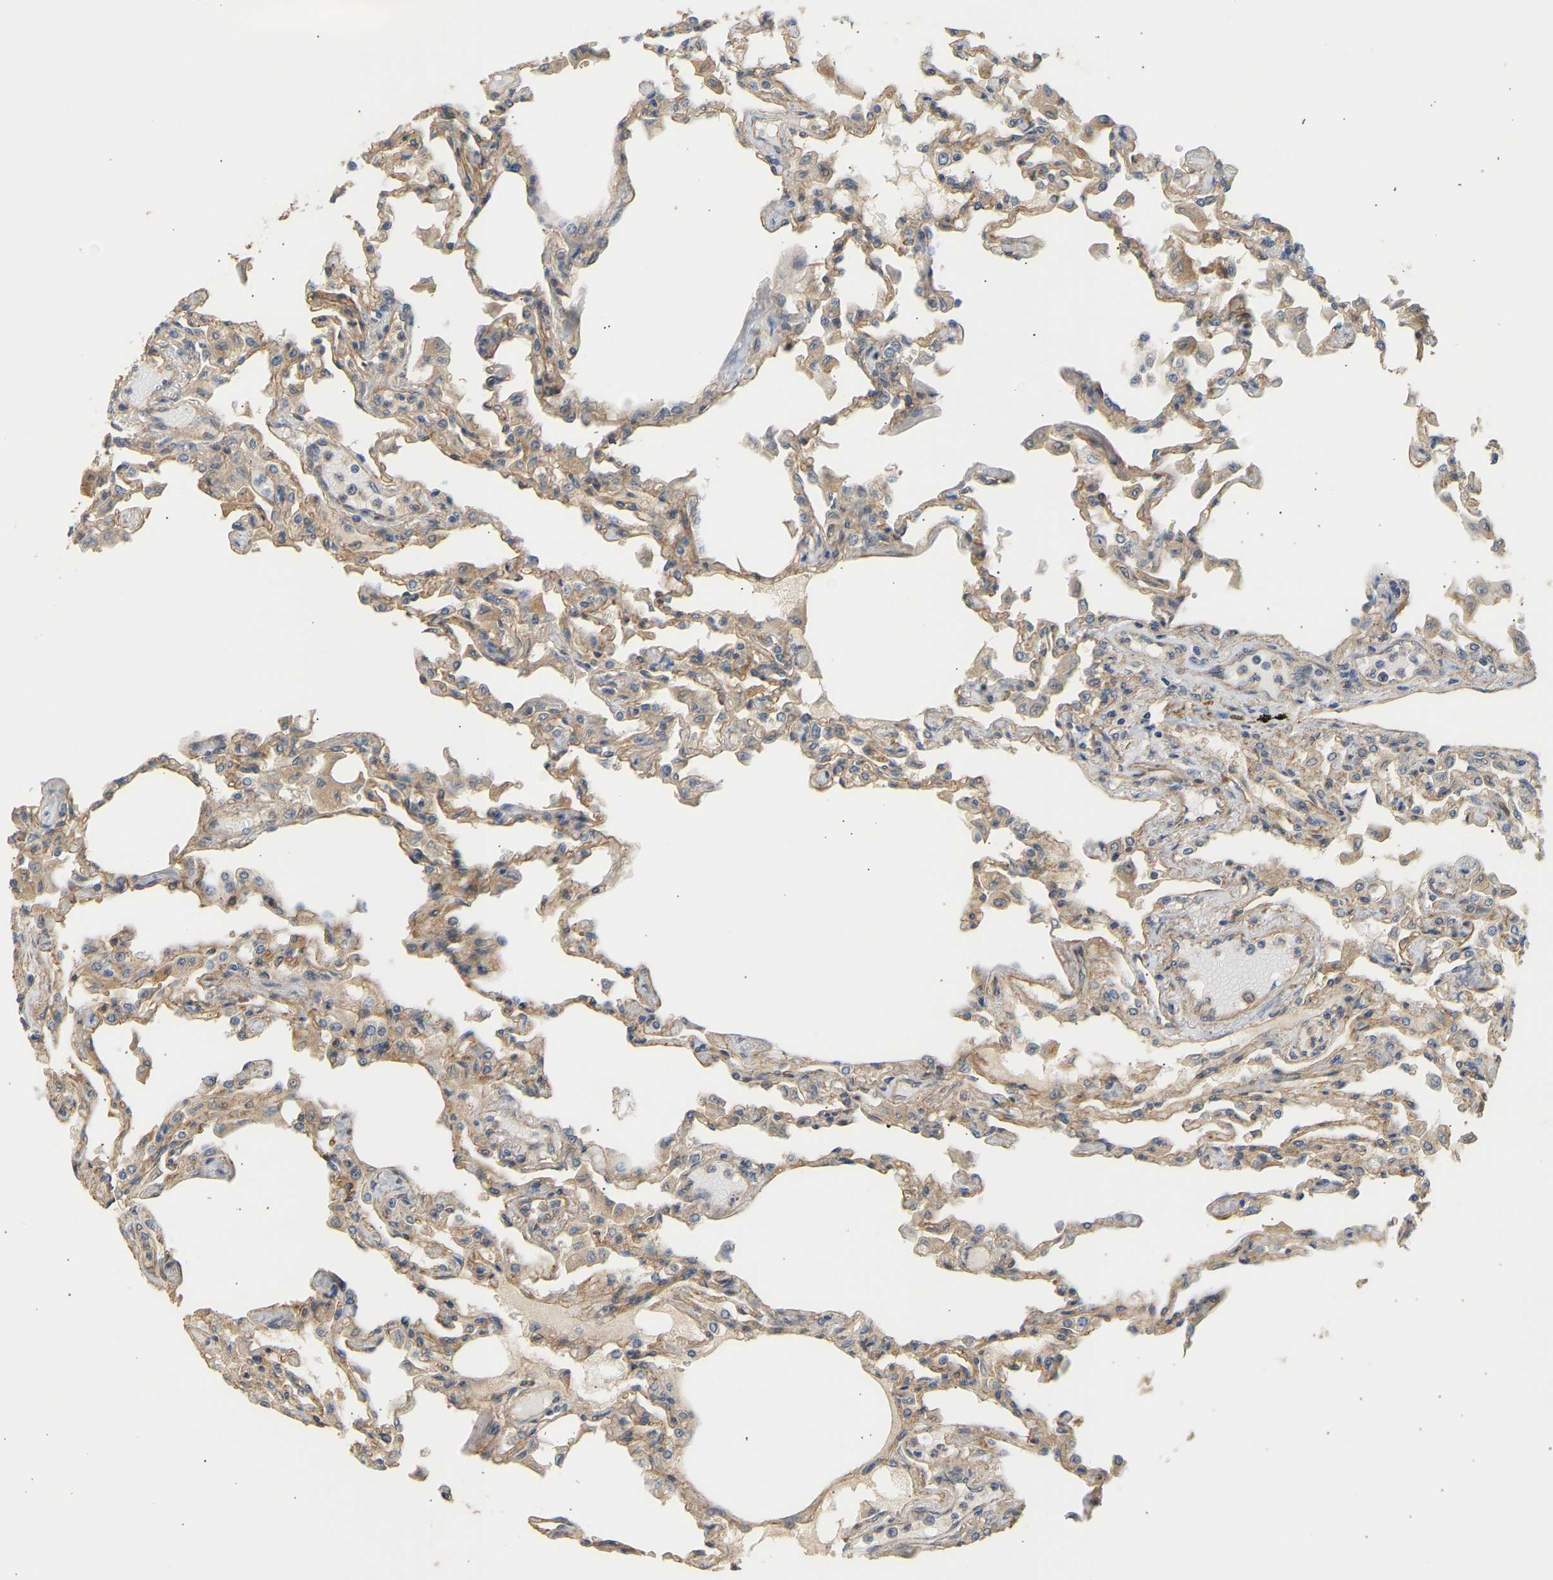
{"staining": {"intensity": "moderate", "quantity": "25%-75%", "location": "cytoplasmic/membranous"}, "tissue": "lung", "cell_type": "Alveolar cells", "image_type": "normal", "snomed": [{"axis": "morphology", "description": "Normal tissue, NOS"}, {"axis": "topography", "description": "Bronchus"}, {"axis": "topography", "description": "Lung"}], "caption": "IHC histopathology image of unremarkable human lung stained for a protein (brown), which reveals medium levels of moderate cytoplasmic/membranous staining in about 25%-75% of alveolar cells.", "gene": "RGL1", "patient": {"sex": "female", "age": 49}}